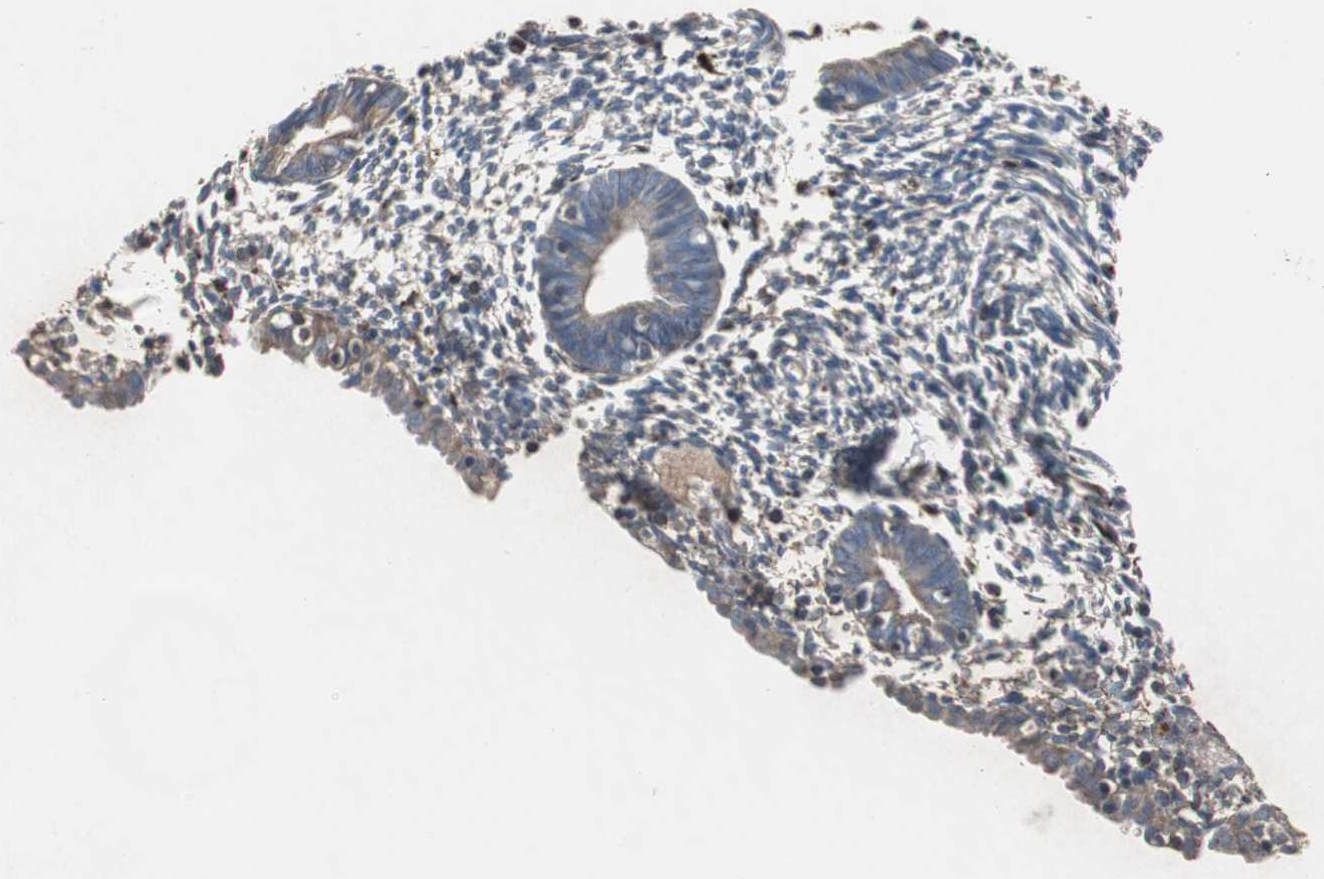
{"staining": {"intensity": "moderate", "quantity": "<25%", "location": "cytoplasmic/membranous"}, "tissue": "endometrium", "cell_type": "Cells in endometrial stroma", "image_type": "normal", "snomed": [{"axis": "morphology", "description": "Normal tissue, NOS"}, {"axis": "morphology", "description": "Atrophy, NOS"}, {"axis": "topography", "description": "Uterus"}, {"axis": "topography", "description": "Endometrium"}], "caption": "DAB immunohistochemical staining of unremarkable endometrium displays moderate cytoplasmic/membranous protein positivity in approximately <25% of cells in endometrial stroma. The protein of interest is stained brown, and the nuclei are stained in blue (DAB IHC with brightfield microscopy, high magnification).", "gene": "CALB2", "patient": {"sex": "female", "age": 68}}